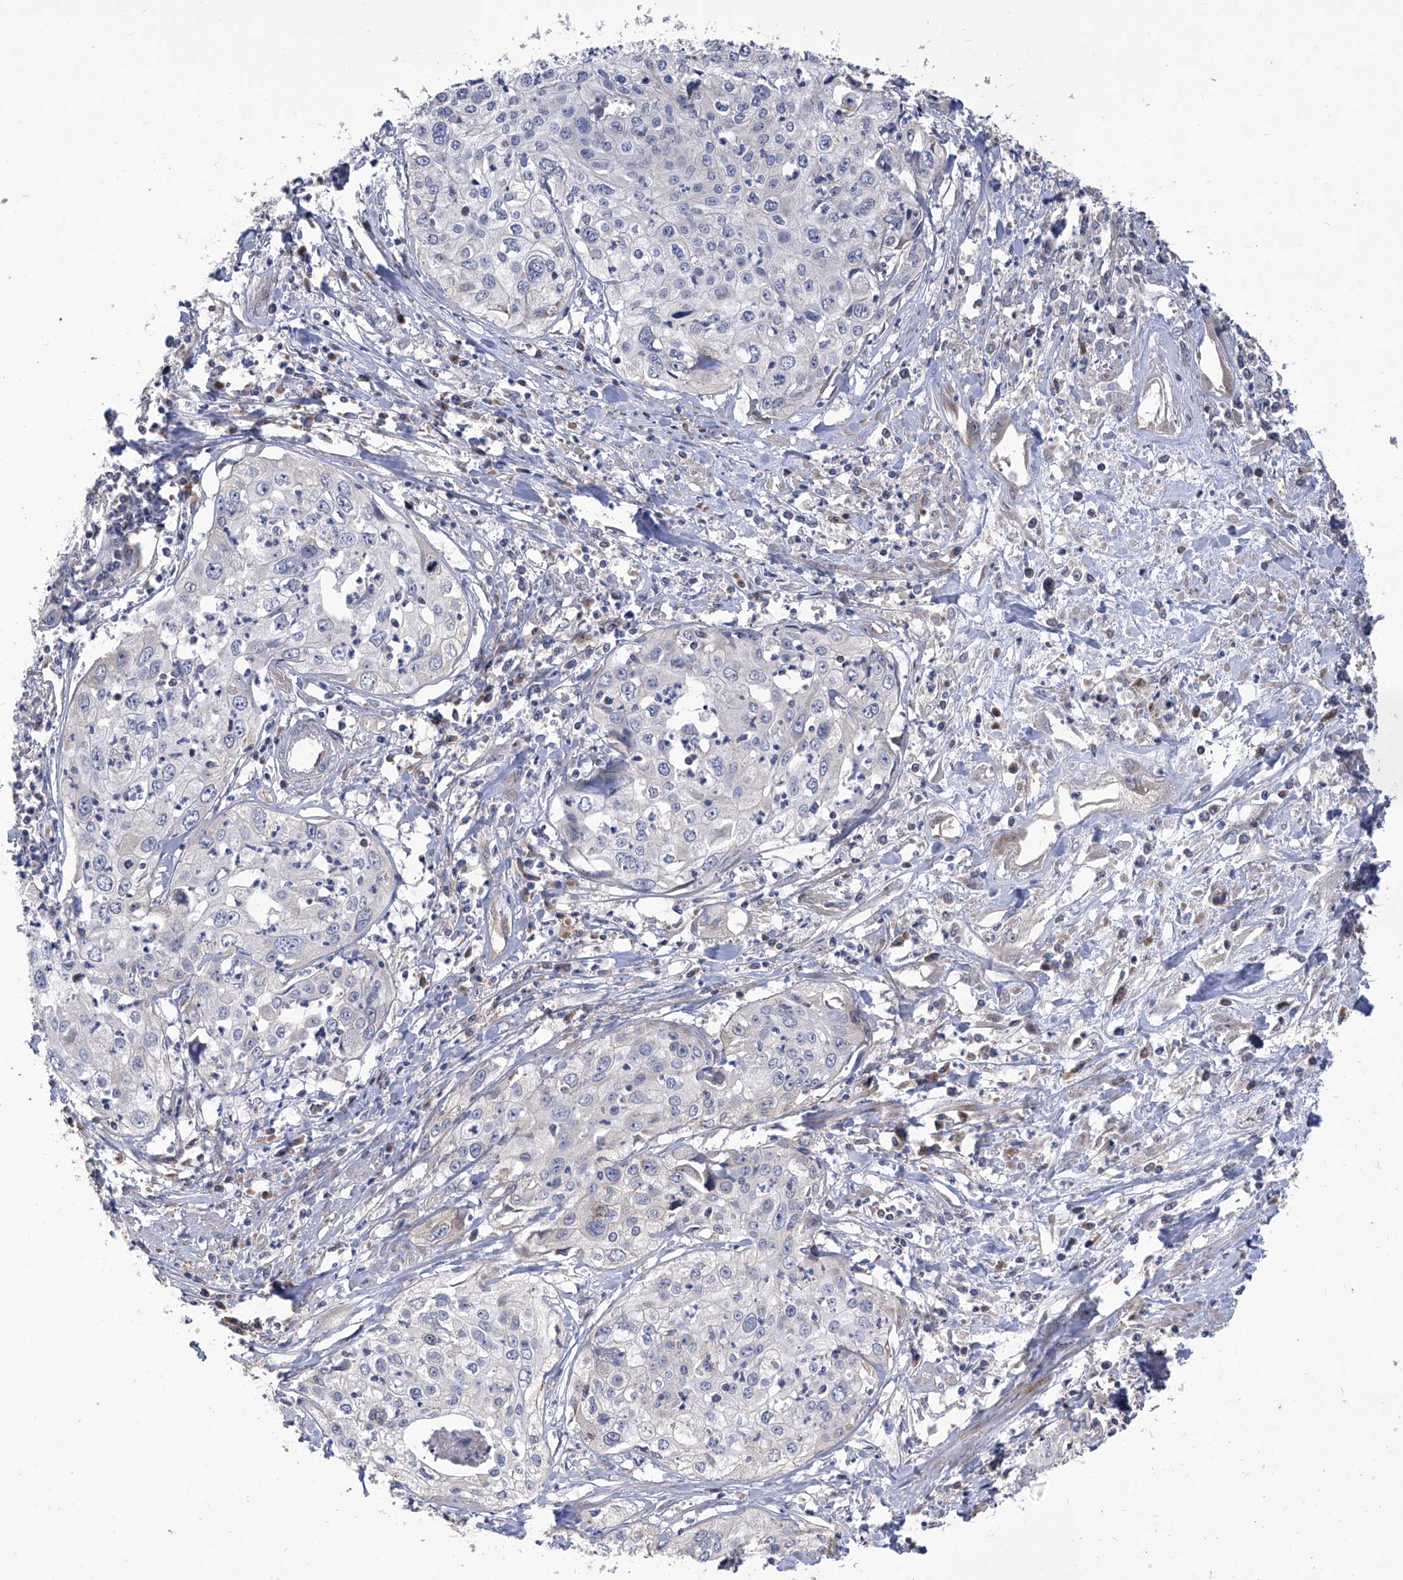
{"staining": {"intensity": "negative", "quantity": "none", "location": "none"}, "tissue": "cervical cancer", "cell_type": "Tumor cells", "image_type": "cancer", "snomed": [{"axis": "morphology", "description": "Squamous cell carcinoma, NOS"}, {"axis": "topography", "description": "Cervix"}], "caption": "This is an IHC histopathology image of human cervical cancer. There is no staining in tumor cells.", "gene": "TJAP1", "patient": {"sex": "female", "age": 31}}